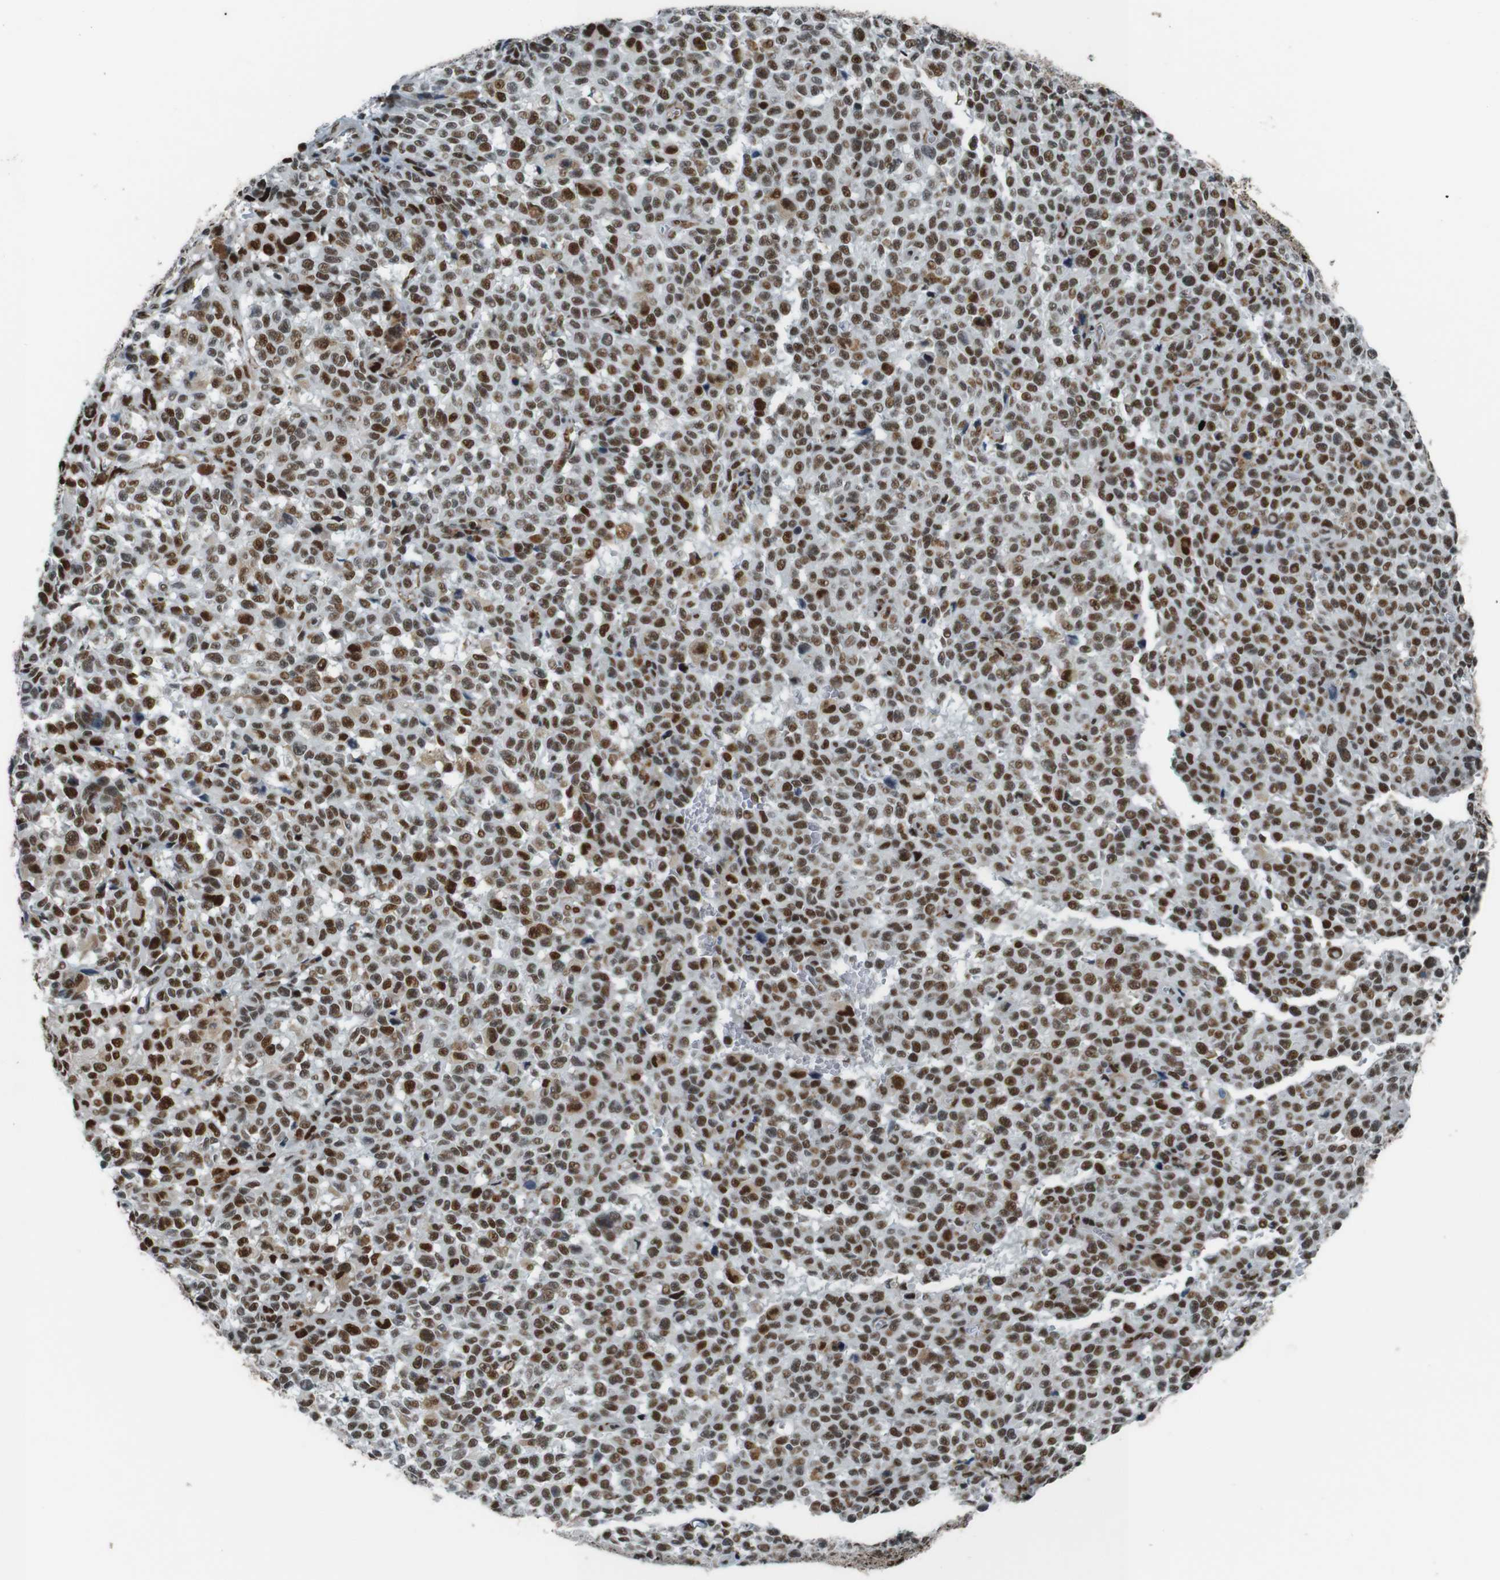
{"staining": {"intensity": "strong", "quantity": ">75%", "location": "nuclear"}, "tissue": "melanoma", "cell_type": "Tumor cells", "image_type": "cancer", "snomed": [{"axis": "morphology", "description": "Malignant melanoma, NOS"}, {"axis": "topography", "description": "Skin"}], "caption": "Protein expression analysis of human malignant melanoma reveals strong nuclear expression in about >75% of tumor cells.", "gene": "HEXIM1", "patient": {"sex": "female", "age": 82}}